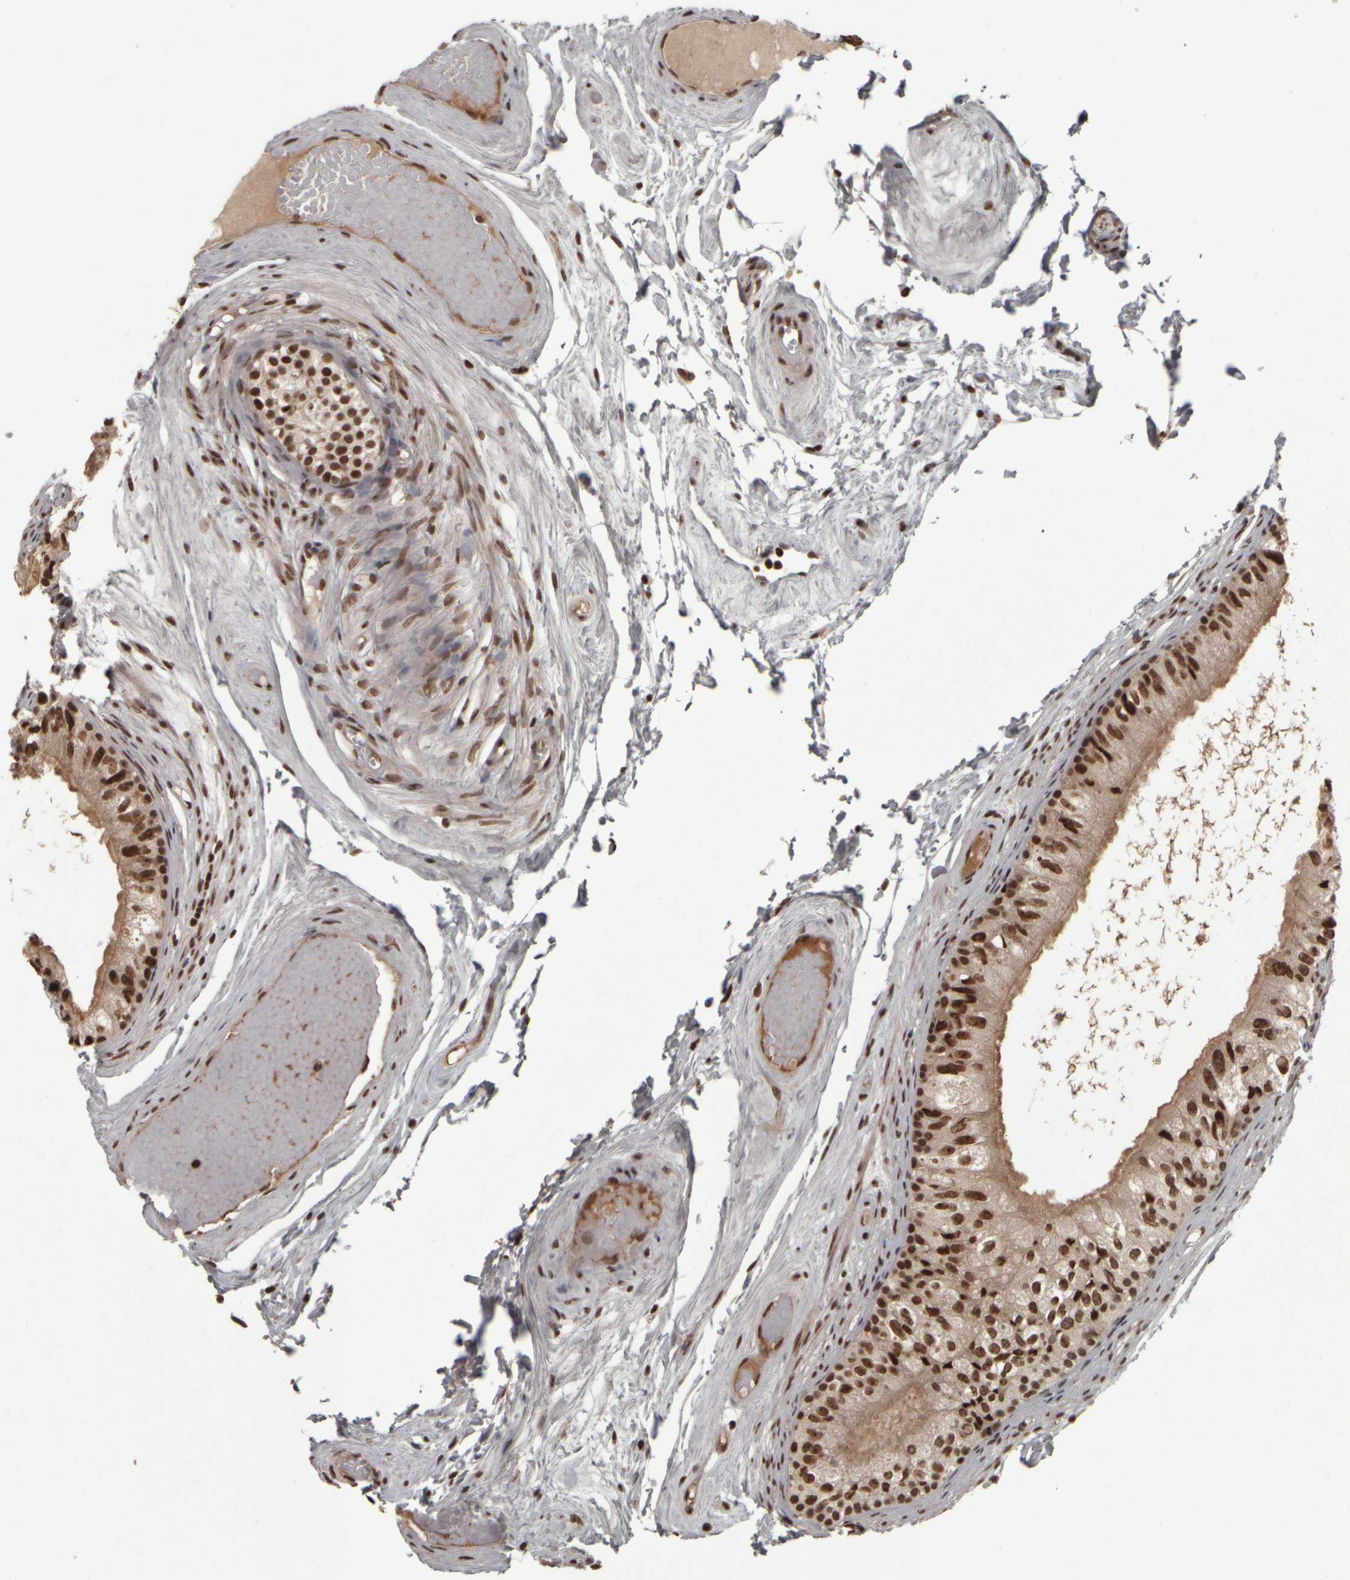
{"staining": {"intensity": "strong", "quantity": ">75%", "location": "nuclear"}, "tissue": "epididymis", "cell_type": "Glandular cells", "image_type": "normal", "snomed": [{"axis": "morphology", "description": "Normal tissue, NOS"}, {"axis": "topography", "description": "Epididymis"}], "caption": "High-magnification brightfield microscopy of unremarkable epididymis stained with DAB (3,3'-diaminobenzidine) (brown) and counterstained with hematoxylin (blue). glandular cells exhibit strong nuclear positivity is seen in approximately>75% of cells.", "gene": "ZFHX4", "patient": {"sex": "male", "age": 79}}